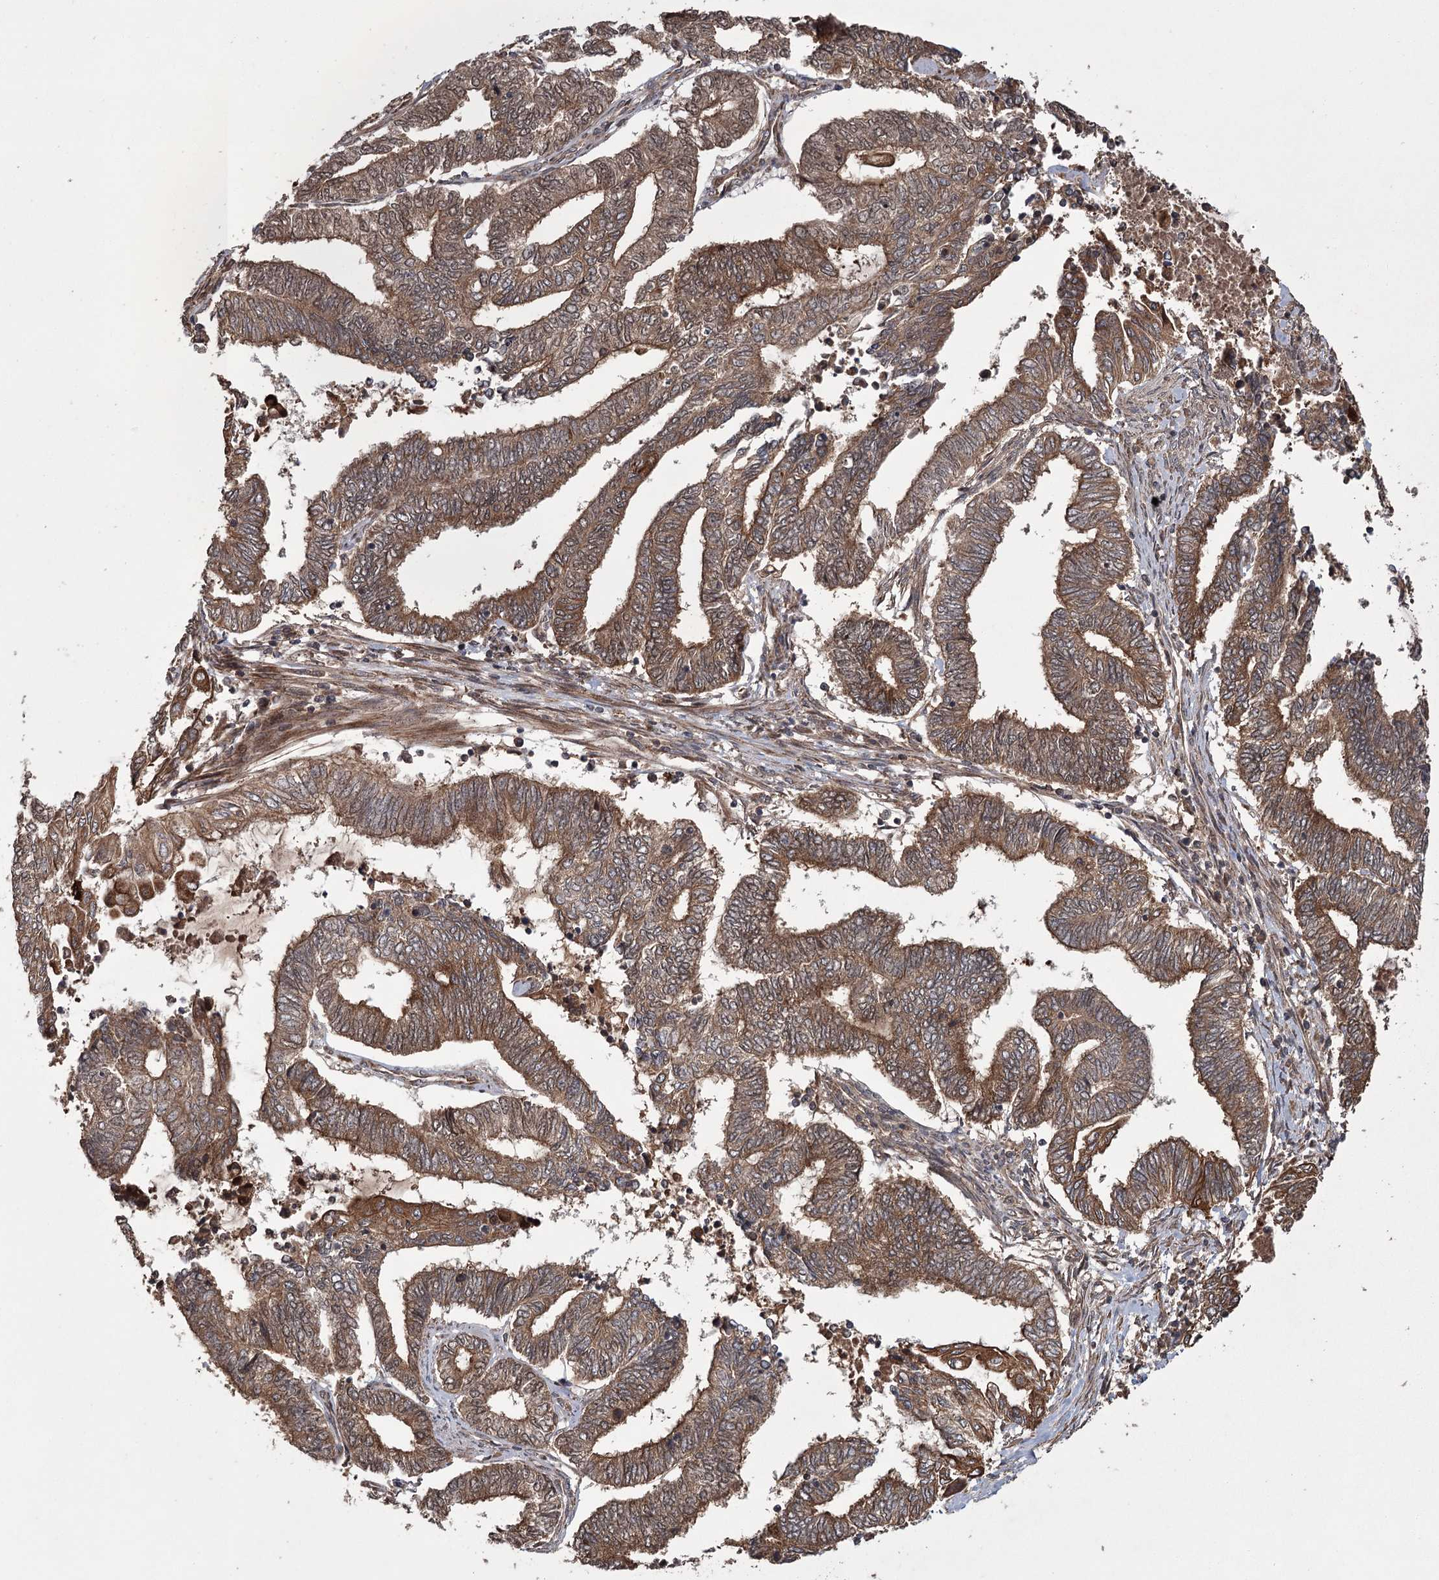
{"staining": {"intensity": "moderate", "quantity": ">75%", "location": "cytoplasmic/membranous"}, "tissue": "endometrial cancer", "cell_type": "Tumor cells", "image_type": "cancer", "snomed": [{"axis": "morphology", "description": "Adenocarcinoma, NOS"}, {"axis": "topography", "description": "Uterus"}, {"axis": "topography", "description": "Endometrium"}], "caption": "Endometrial cancer was stained to show a protein in brown. There is medium levels of moderate cytoplasmic/membranous staining in approximately >75% of tumor cells.", "gene": "RPAP3", "patient": {"sex": "female", "age": 70}}